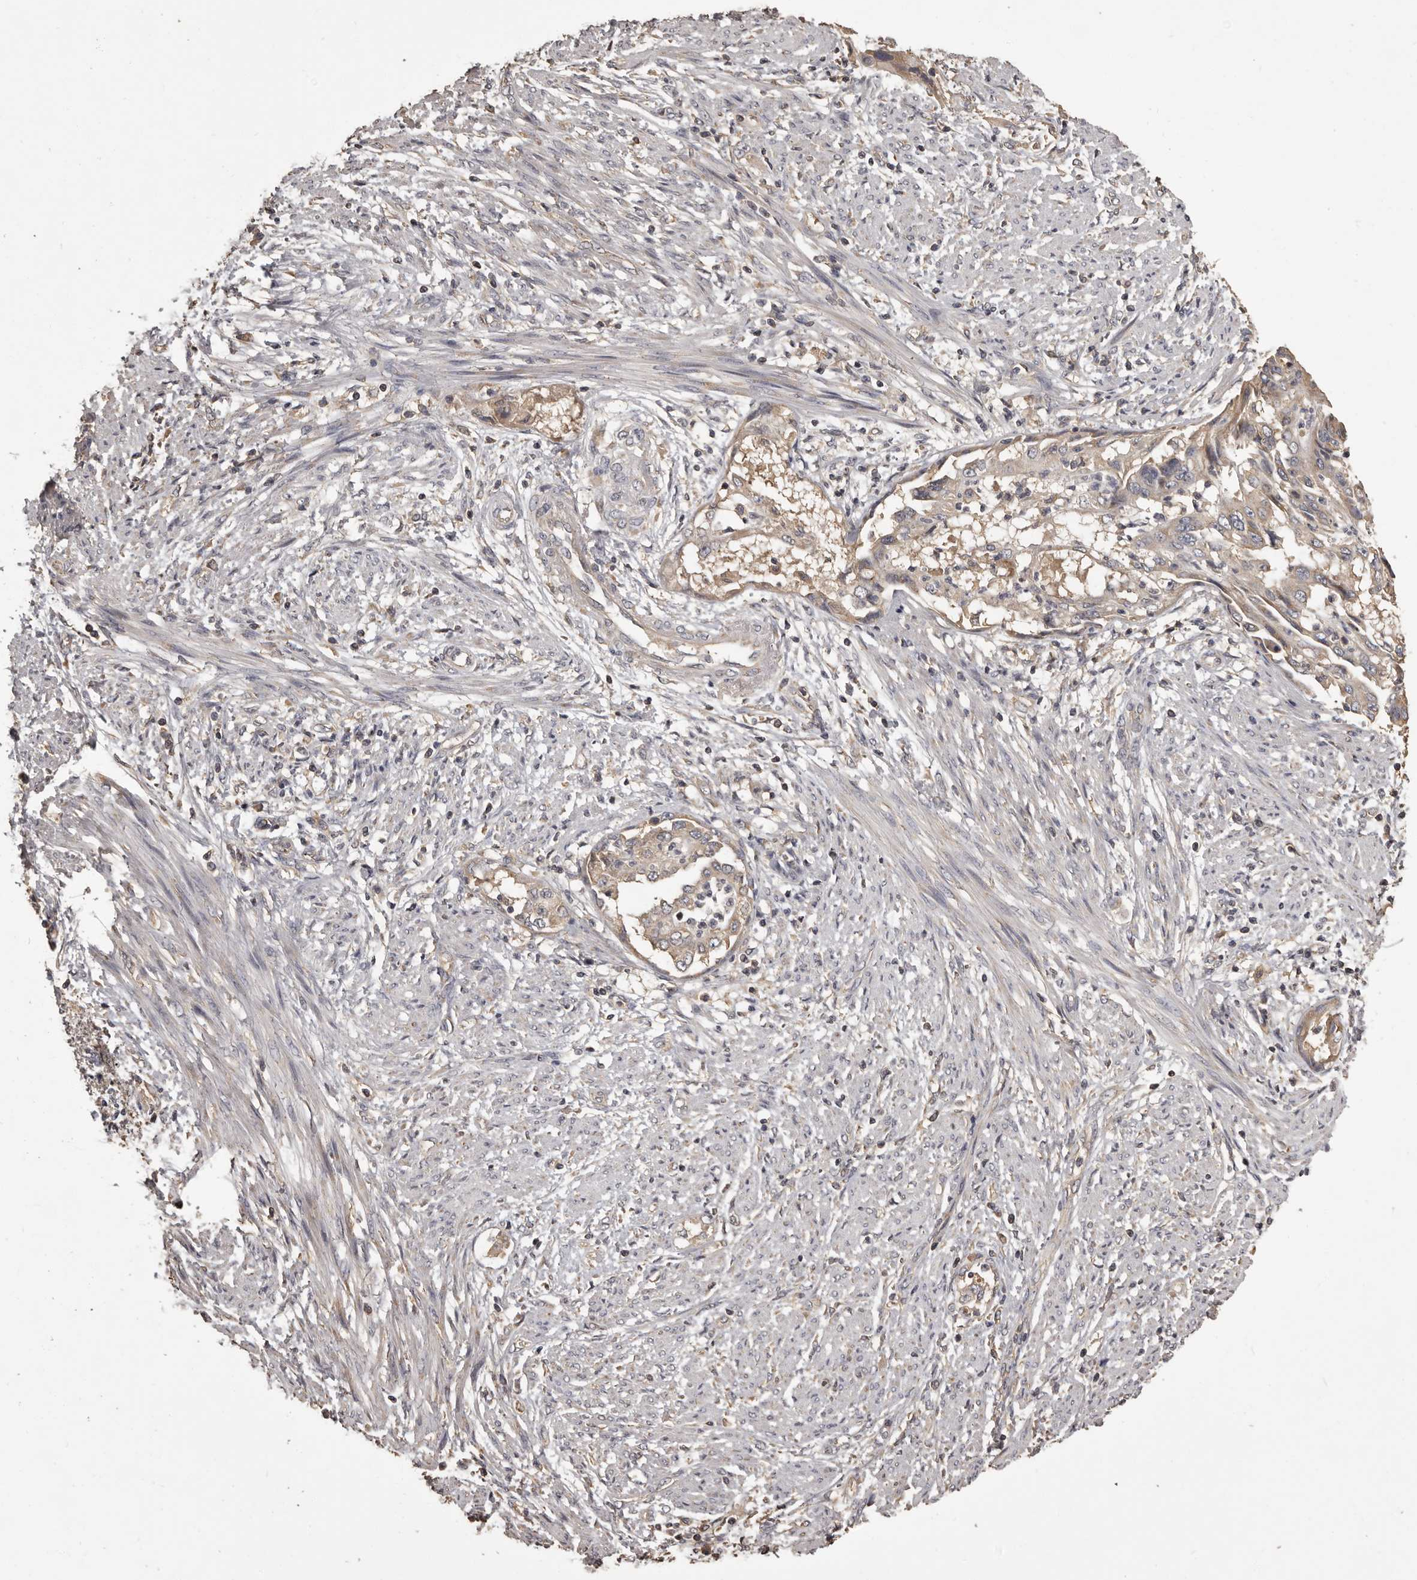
{"staining": {"intensity": "moderate", "quantity": ">75%", "location": "cytoplasmic/membranous"}, "tissue": "endometrial cancer", "cell_type": "Tumor cells", "image_type": "cancer", "snomed": [{"axis": "morphology", "description": "Adenocarcinoma, NOS"}, {"axis": "topography", "description": "Endometrium"}], "caption": "Immunohistochemical staining of endometrial cancer reveals moderate cytoplasmic/membranous protein positivity in approximately >75% of tumor cells. The staining was performed using DAB (3,3'-diaminobenzidine) to visualize the protein expression in brown, while the nuclei were stained in blue with hematoxylin (Magnification: 20x).", "gene": "MGAT5", "patient": {"sex": "female", "age": 85}}